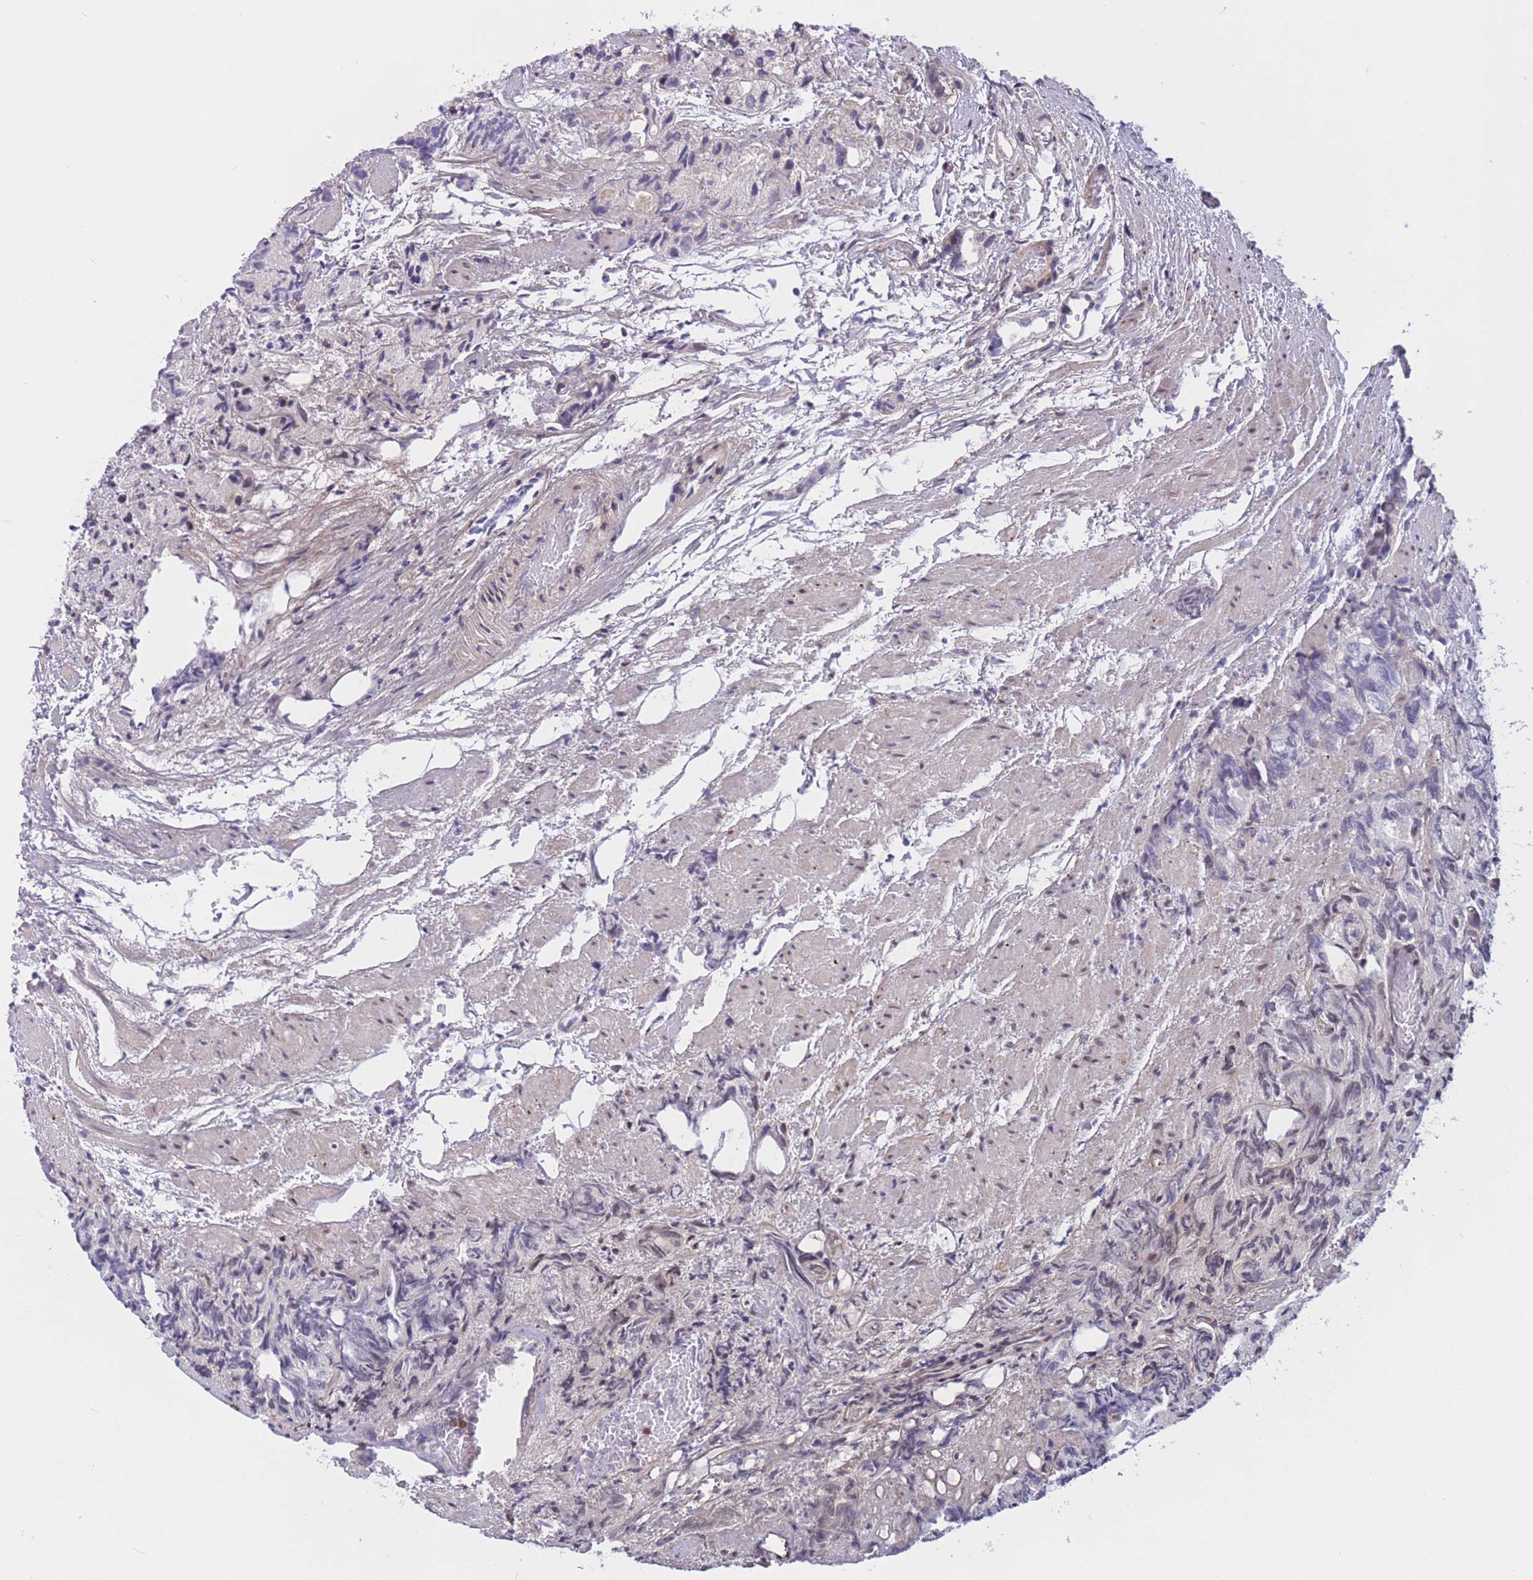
{"staining": {"intensity": "negative", "quantity": "none", "location": "none"}, "tissue": "prostate cancer", "cell_type": "Tumor cells", "image_type": "cancer", "snomed": [{"axis": "morphology", "description": "Adenocarcinoma, High grade"}, {"axis": "topography", "description": "Prostate"}], "caption": "The IHC histopathology image has no significant staining in tumor cells of prostate adenocarcinoma (high-grade) tissue.", "gene": "BCL9L", "patient": {"sex": "male", "age": 82}}